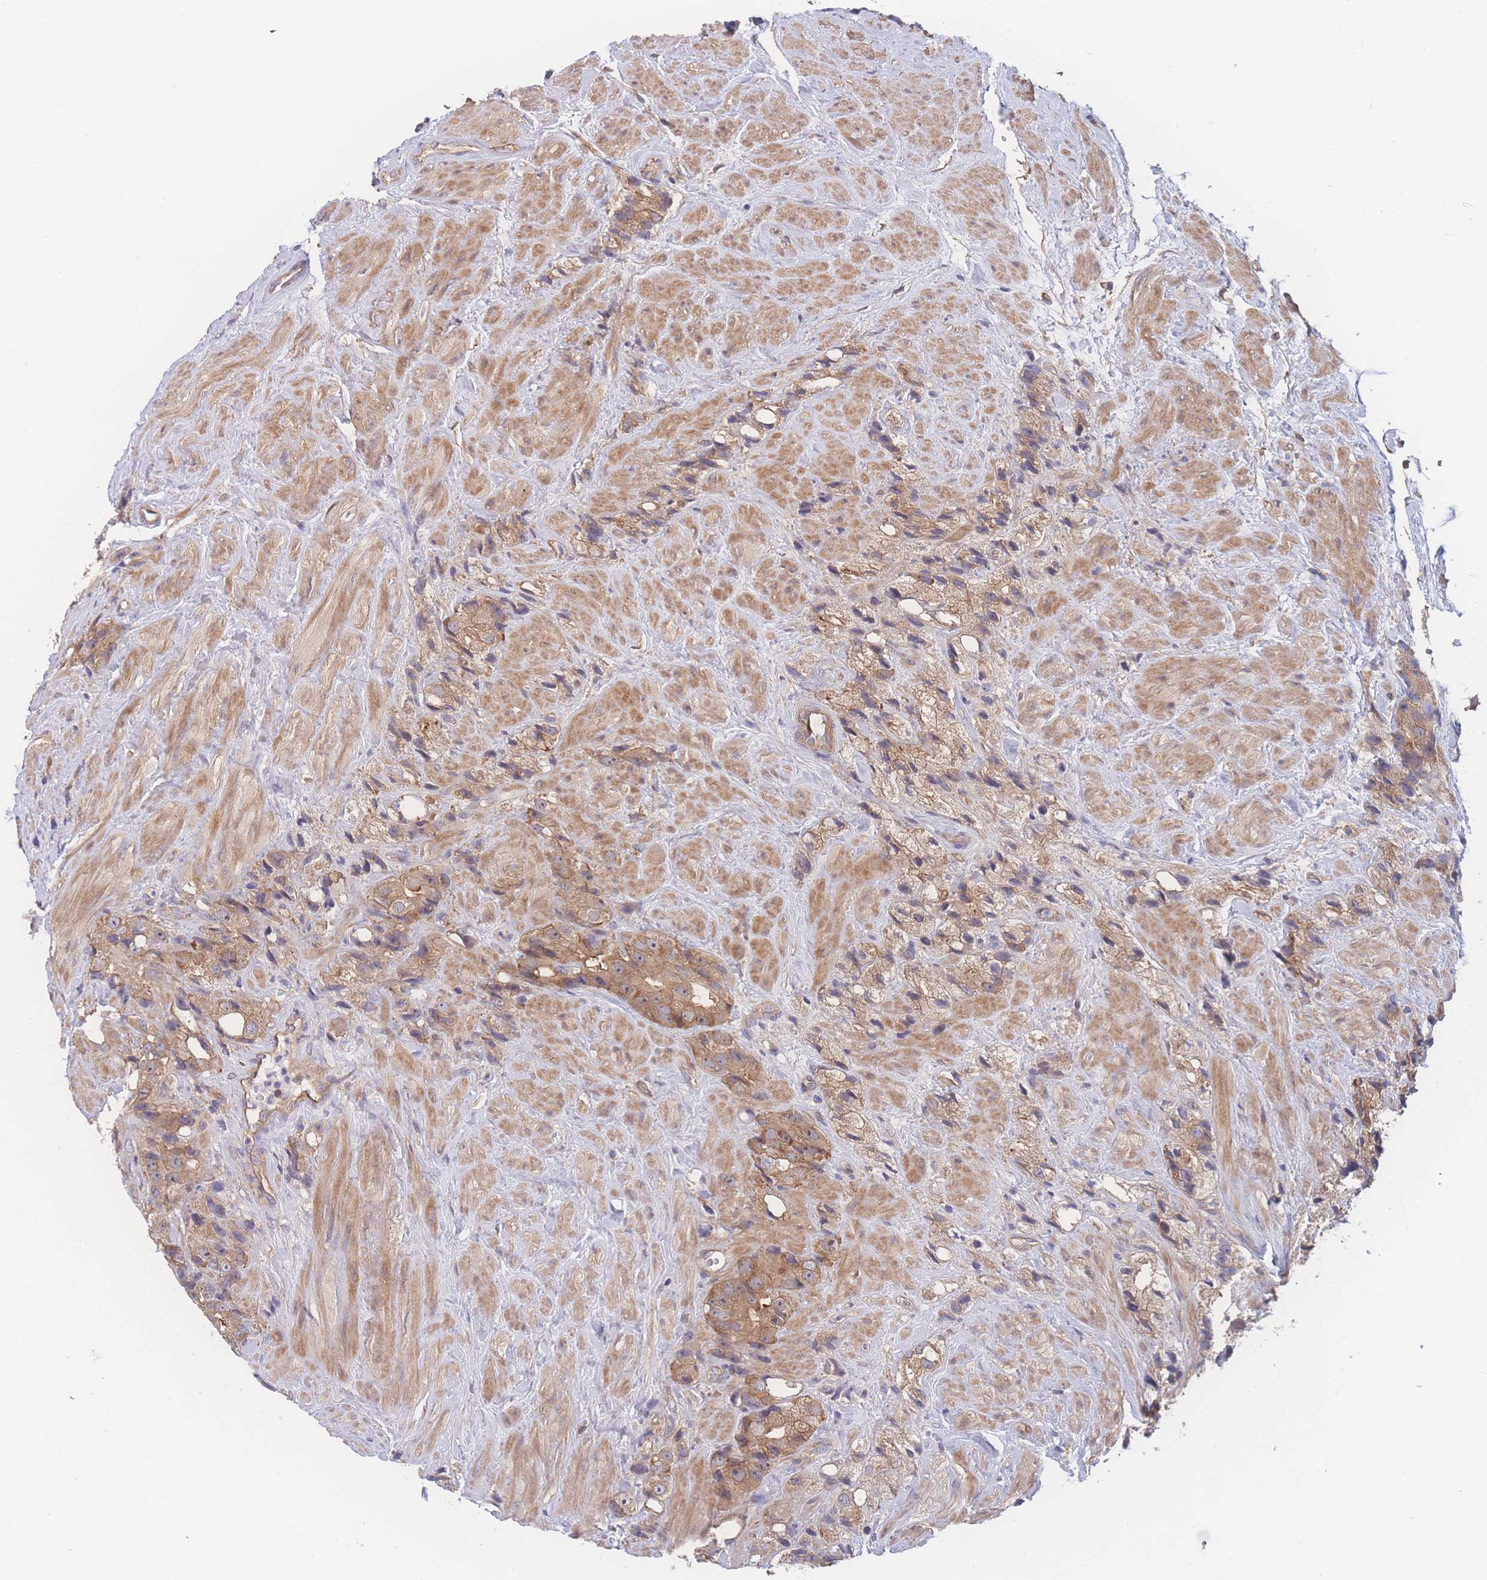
{"staining": {"intensity": "moderate", "quantity": ">75%", "location": "cytoplasmic/membranous"}, "tissue": "prostate cancer", "cell_type": "Tumor cells", "image_type": "cancer", "snomed": [{"axis": "morphology", "description": "Adenocarcinoma, NOS"}, {"axis": "topography", "description": "Prostate"}], "caption": "Protein staining of adenocarcinoma (prostate) tissue demonstrates moderate cytoplasmic/membranous expression in approximately >75% of tumor cells. Immunohistochemistry stains the protein of interest in brown and the nuclei are stained blue.", "gene": "CFAP97", "patient": {"sex": "male", "age": 79}}